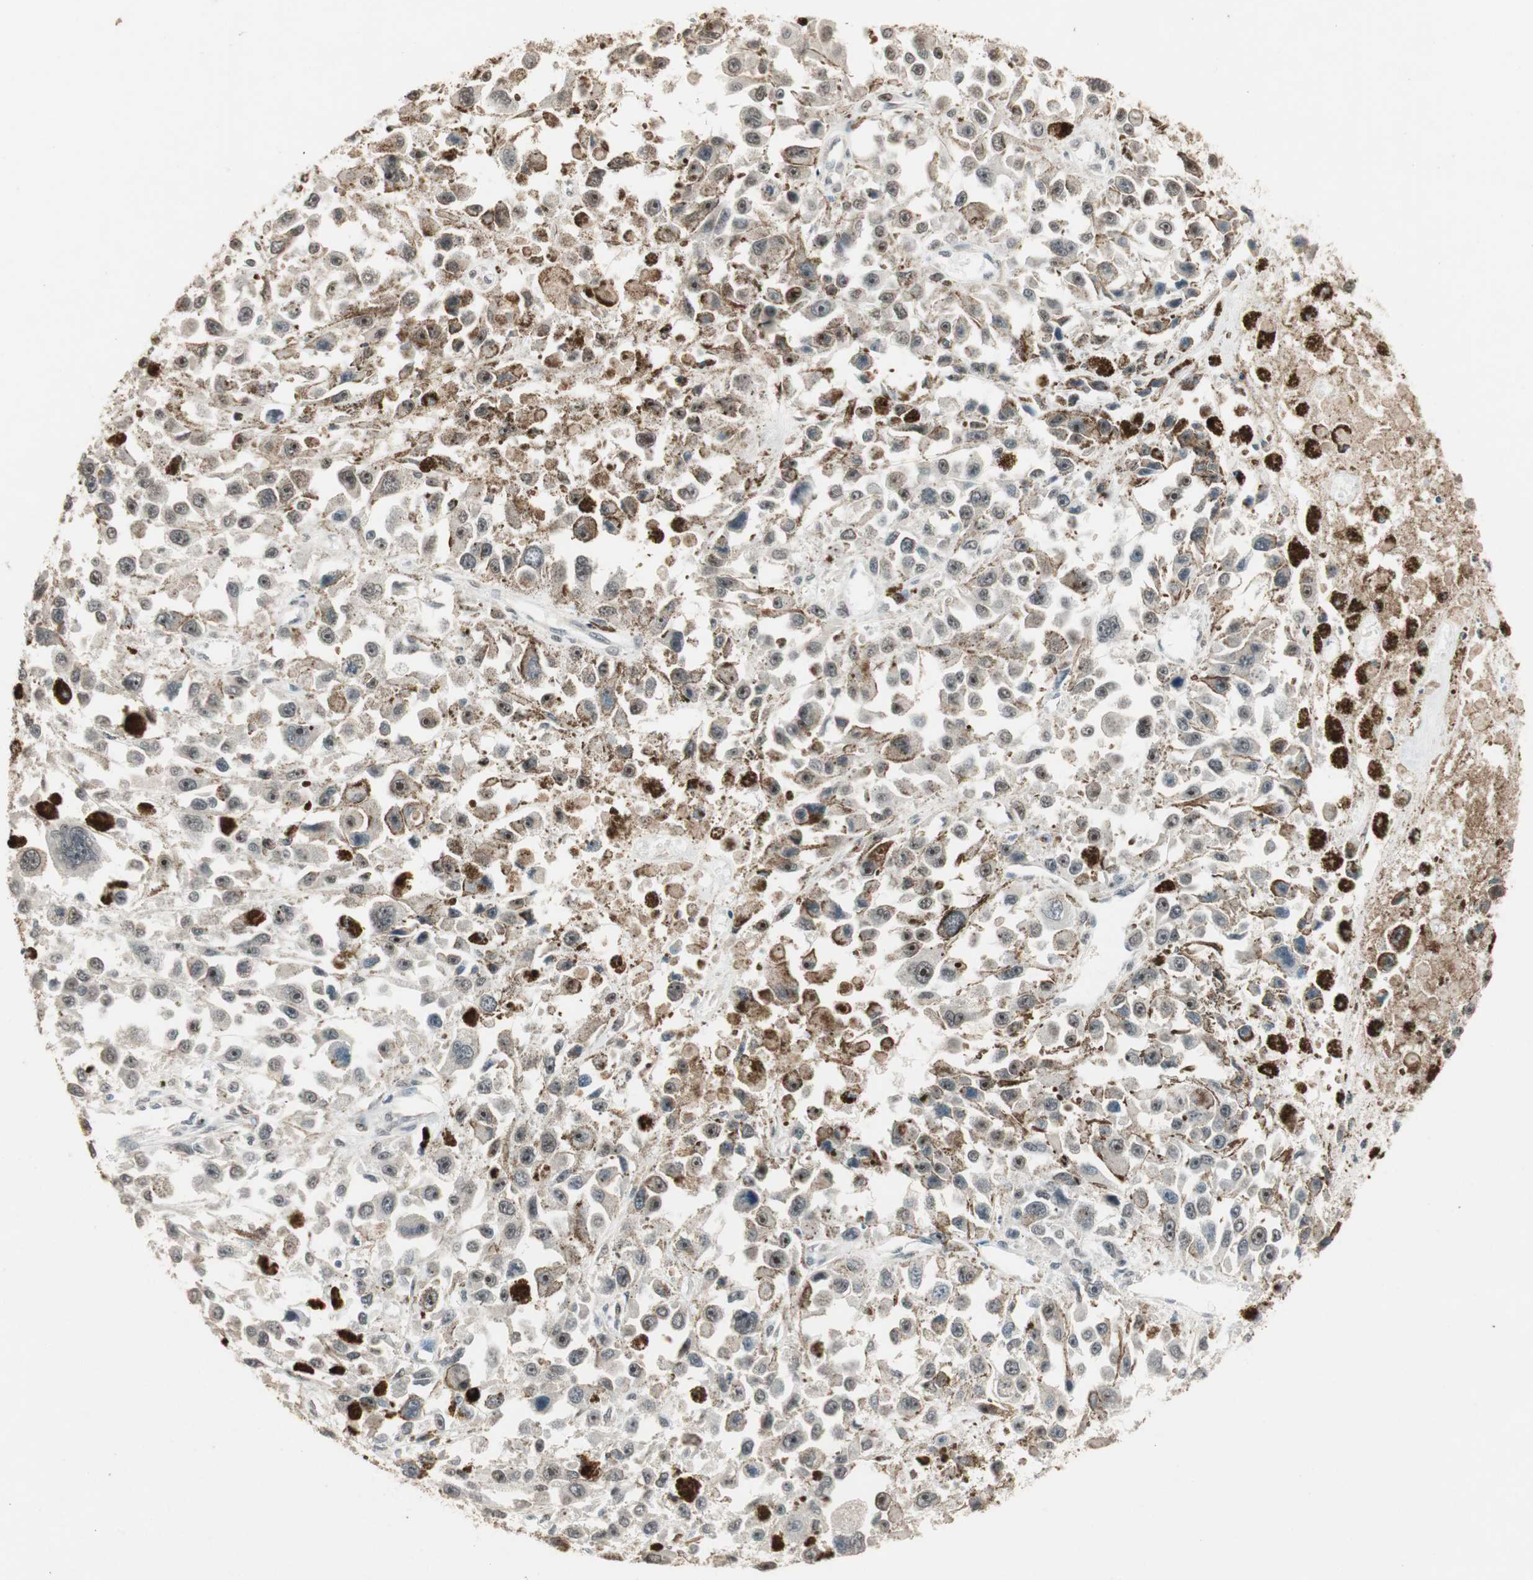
{"staining": {"intensity": "weak", "quantity": "25%-75%", "location": "nuclear"}, "tissue": "melanoma", "cell_type": "Tumor cells", "image_type": "cancer", "snomed": [{"axis": "morphology", "description": "Malignant melanoma, Metastatic site"}, {"axis": "topography", "description": "Lymph node"}], "caption": "This is an image of IHC staining of malignant melanoma (metastatic site), which shows weak positivity in the nuclear of tumor cells.", "gene": "ETV4", "patient": {"sex": "male", "age": 59}}